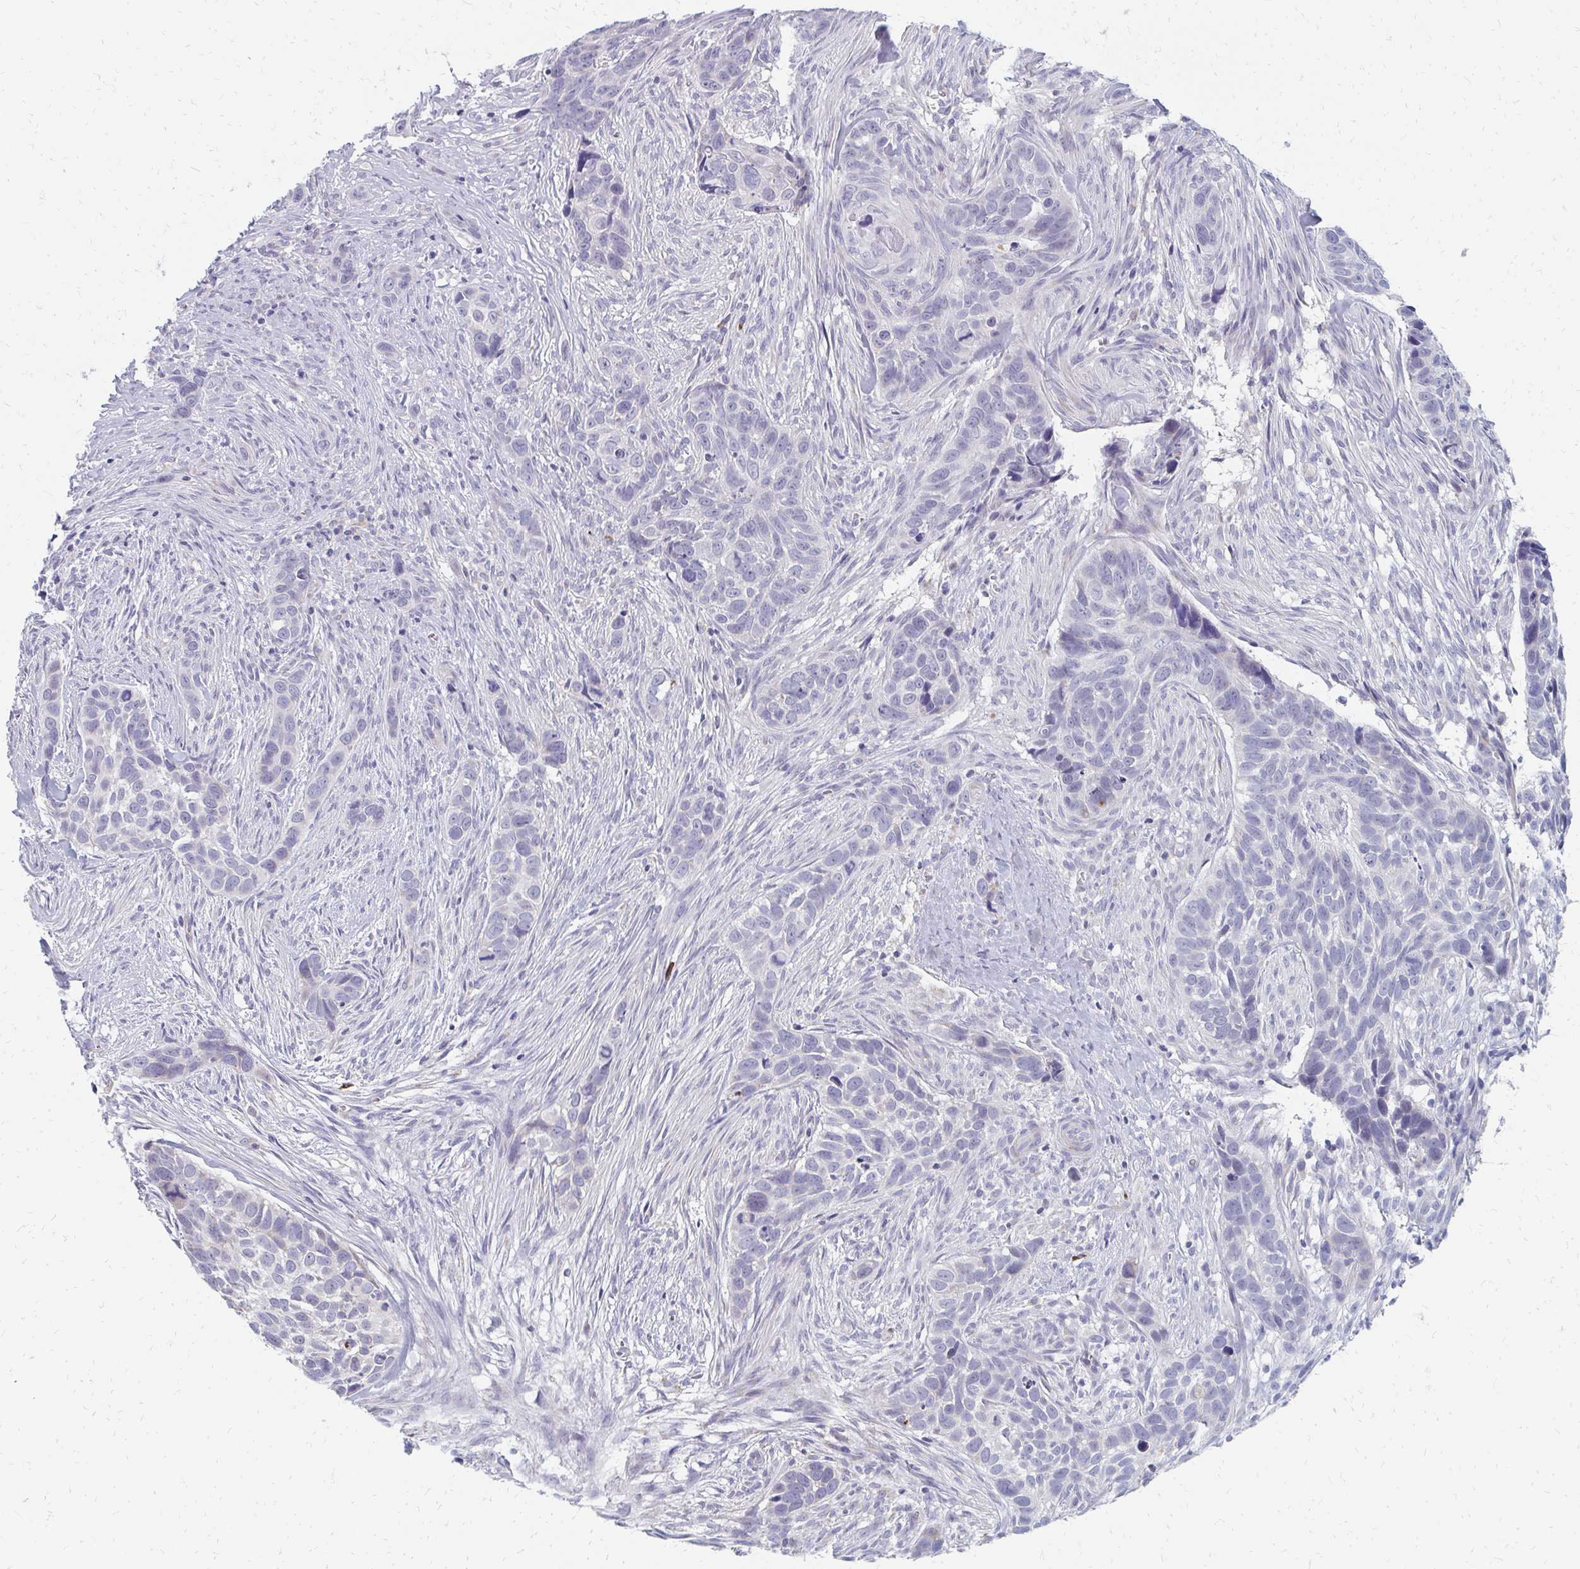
{"staining": {"intensity": "negative", "quantity": "none", "location": "none"}, "tissue": "skin cancer", "cell_type": "Tumor cells", "image_type": "cancer", "snomed": [{"axis": "morphology", "description": "Basal cell carcinoma"}, {"axis": "topography", "description": "Skin"}], "caption": "Tumor cells show no significant protein positivity in basal cell carcinoma (skin). (IHC, brightfield microscopy, high magnification).", "gene": "OR10V1", "patient": {"sex": "female", "age": 82}}